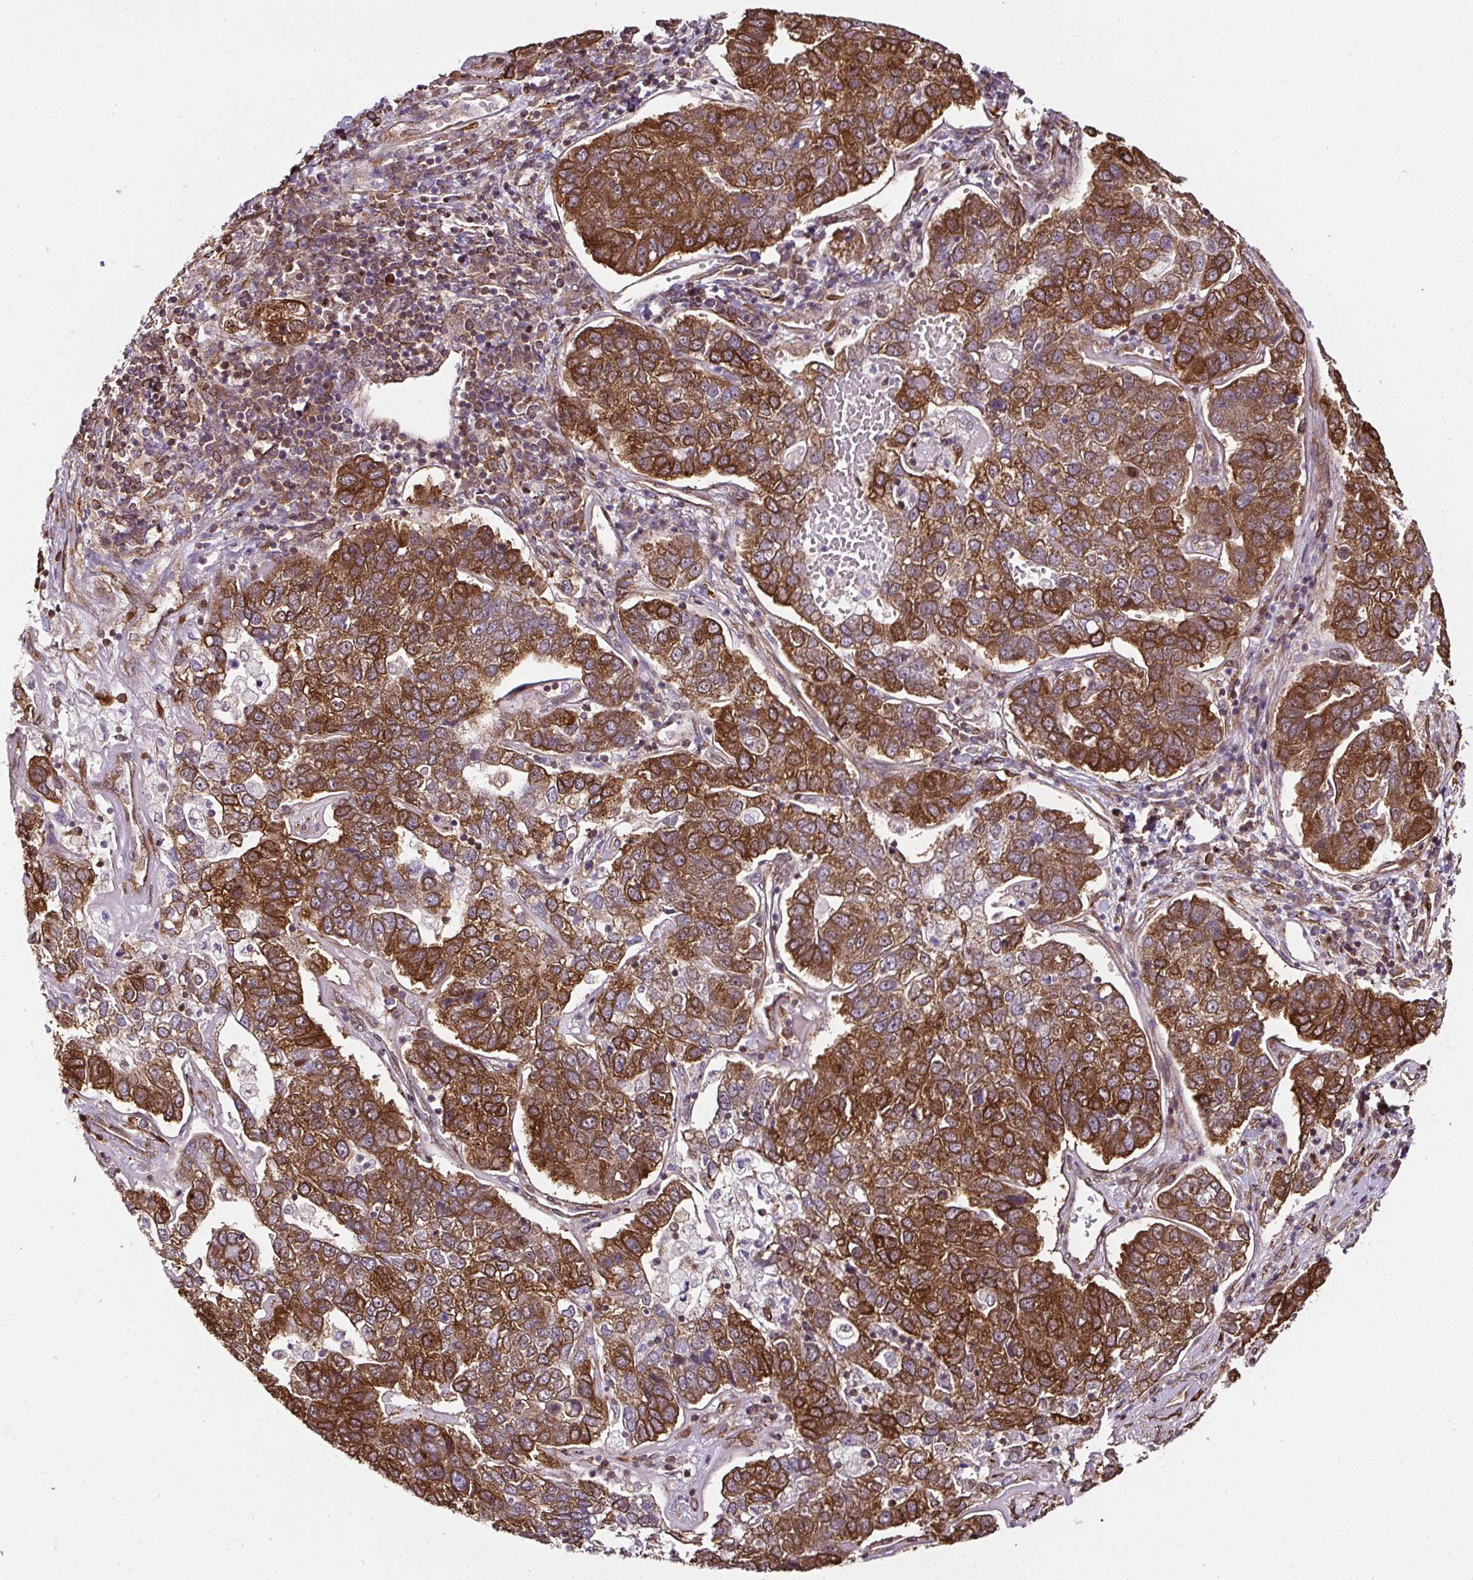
{"staining": {"intensity": "strong", "quantity": ">75%", "location": "cytoplasmic/membranous"}, "tissue": "pancreatic cancer", "cell_type": "Tumor cells", "image_type": "cancer", "snomed": [{"axis": "morphology", "description": "Adenocarcinoma, NOS"}, {"axis": "topography", "description": "Pancreas"}], "caption": "Protein expression analysis of pancreatic adenocarcinoma shows strong cytoplasmic/membranous staining in approximately >75% of tumor cells.", "gene": "KDM4E", "patient": {"sex": "female", "age": 61}}